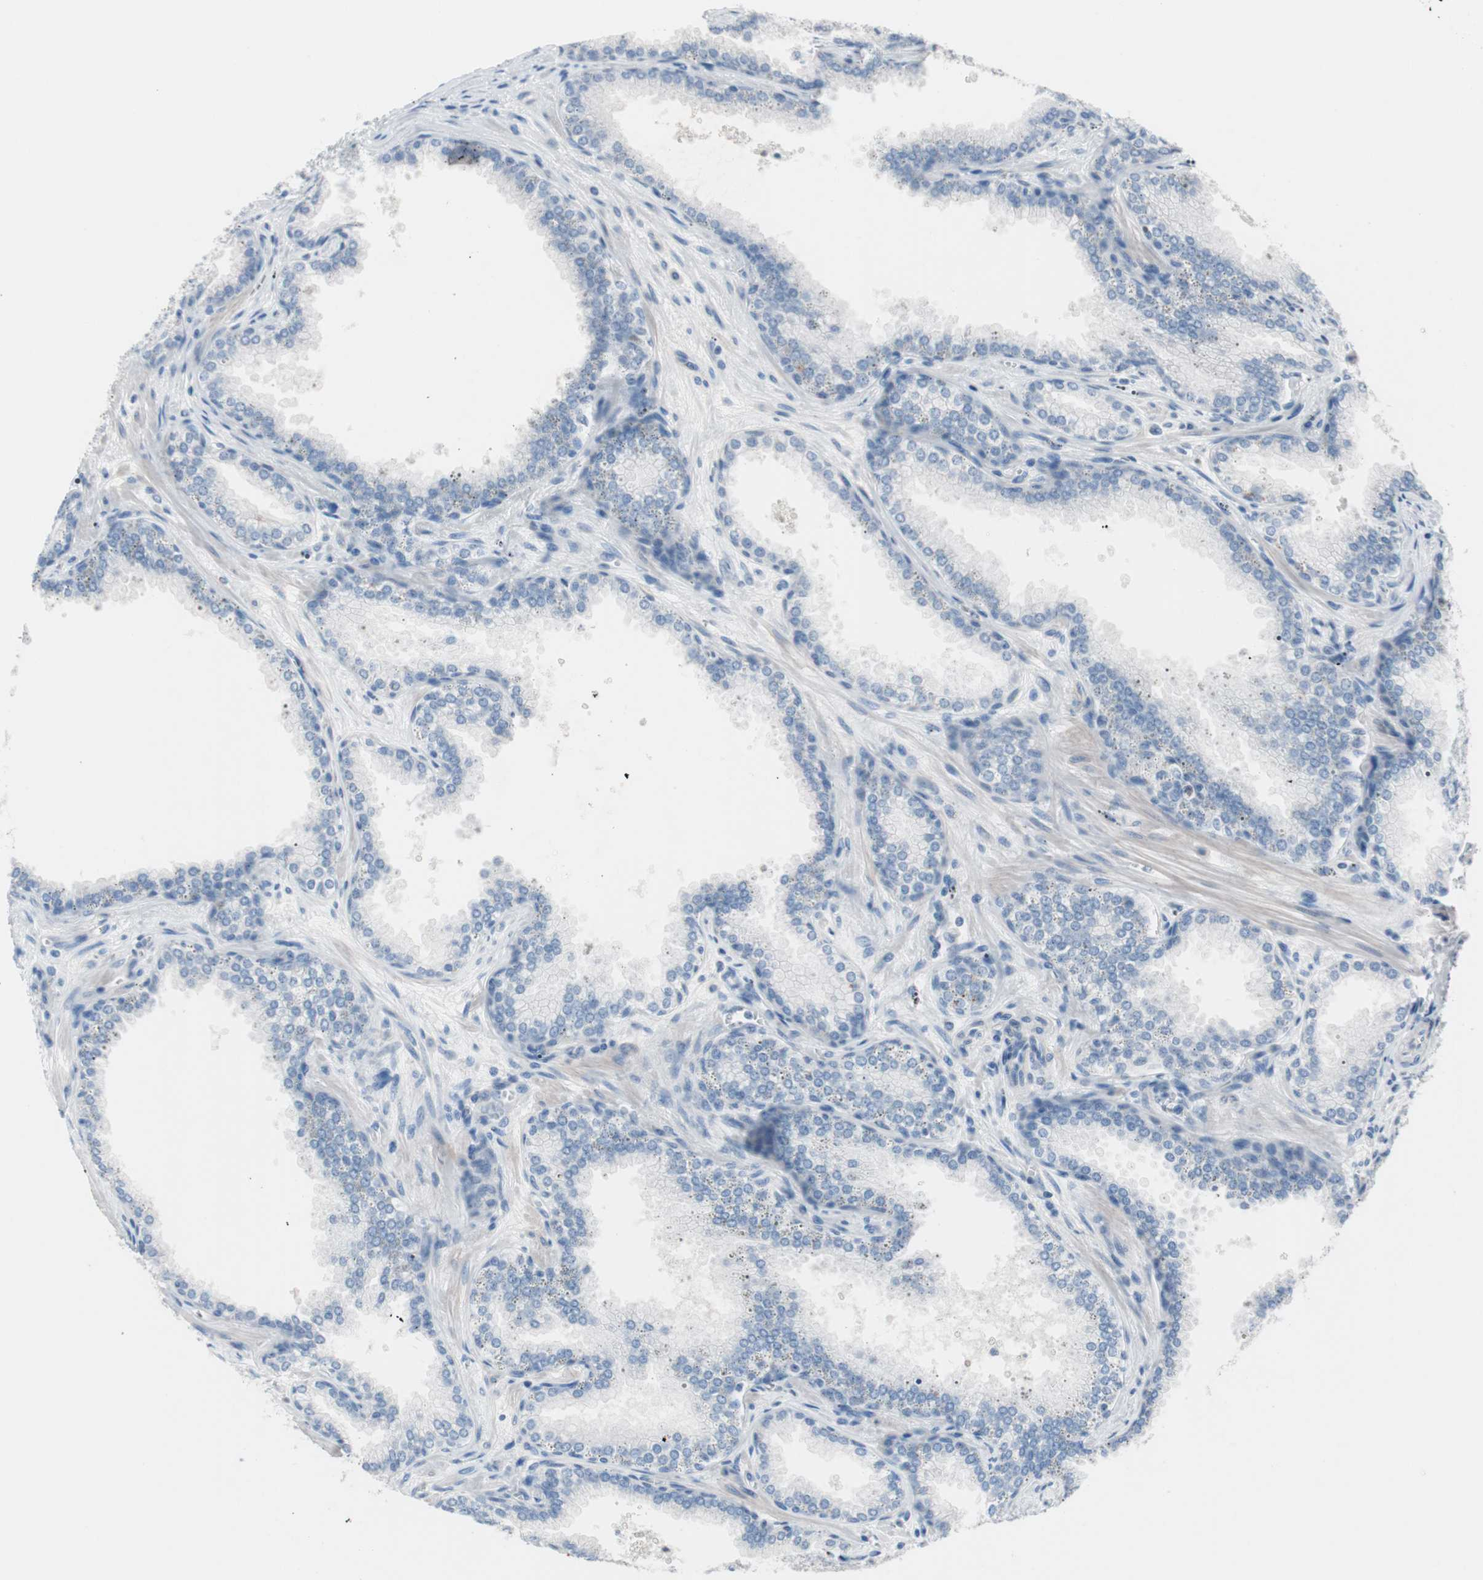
{"staining": {"intensity": "negative", "quantity": "none", "location": "none"}, "tissue": "prostate cancer", "cell_type": "Tumor cells", "image_type": "cancer", "snomed": [{"axis": "morphology", "description": "Adenocarcinoma, Low grade"}, {"axis": "topography", "description": "Prostate"}], "caption": "Immunohistochemical staining of human prostate cancer exhibits no significant staining in tumor cells.", "gene": "ULBP1", "patient": {"sex": "male", "age": 60}}